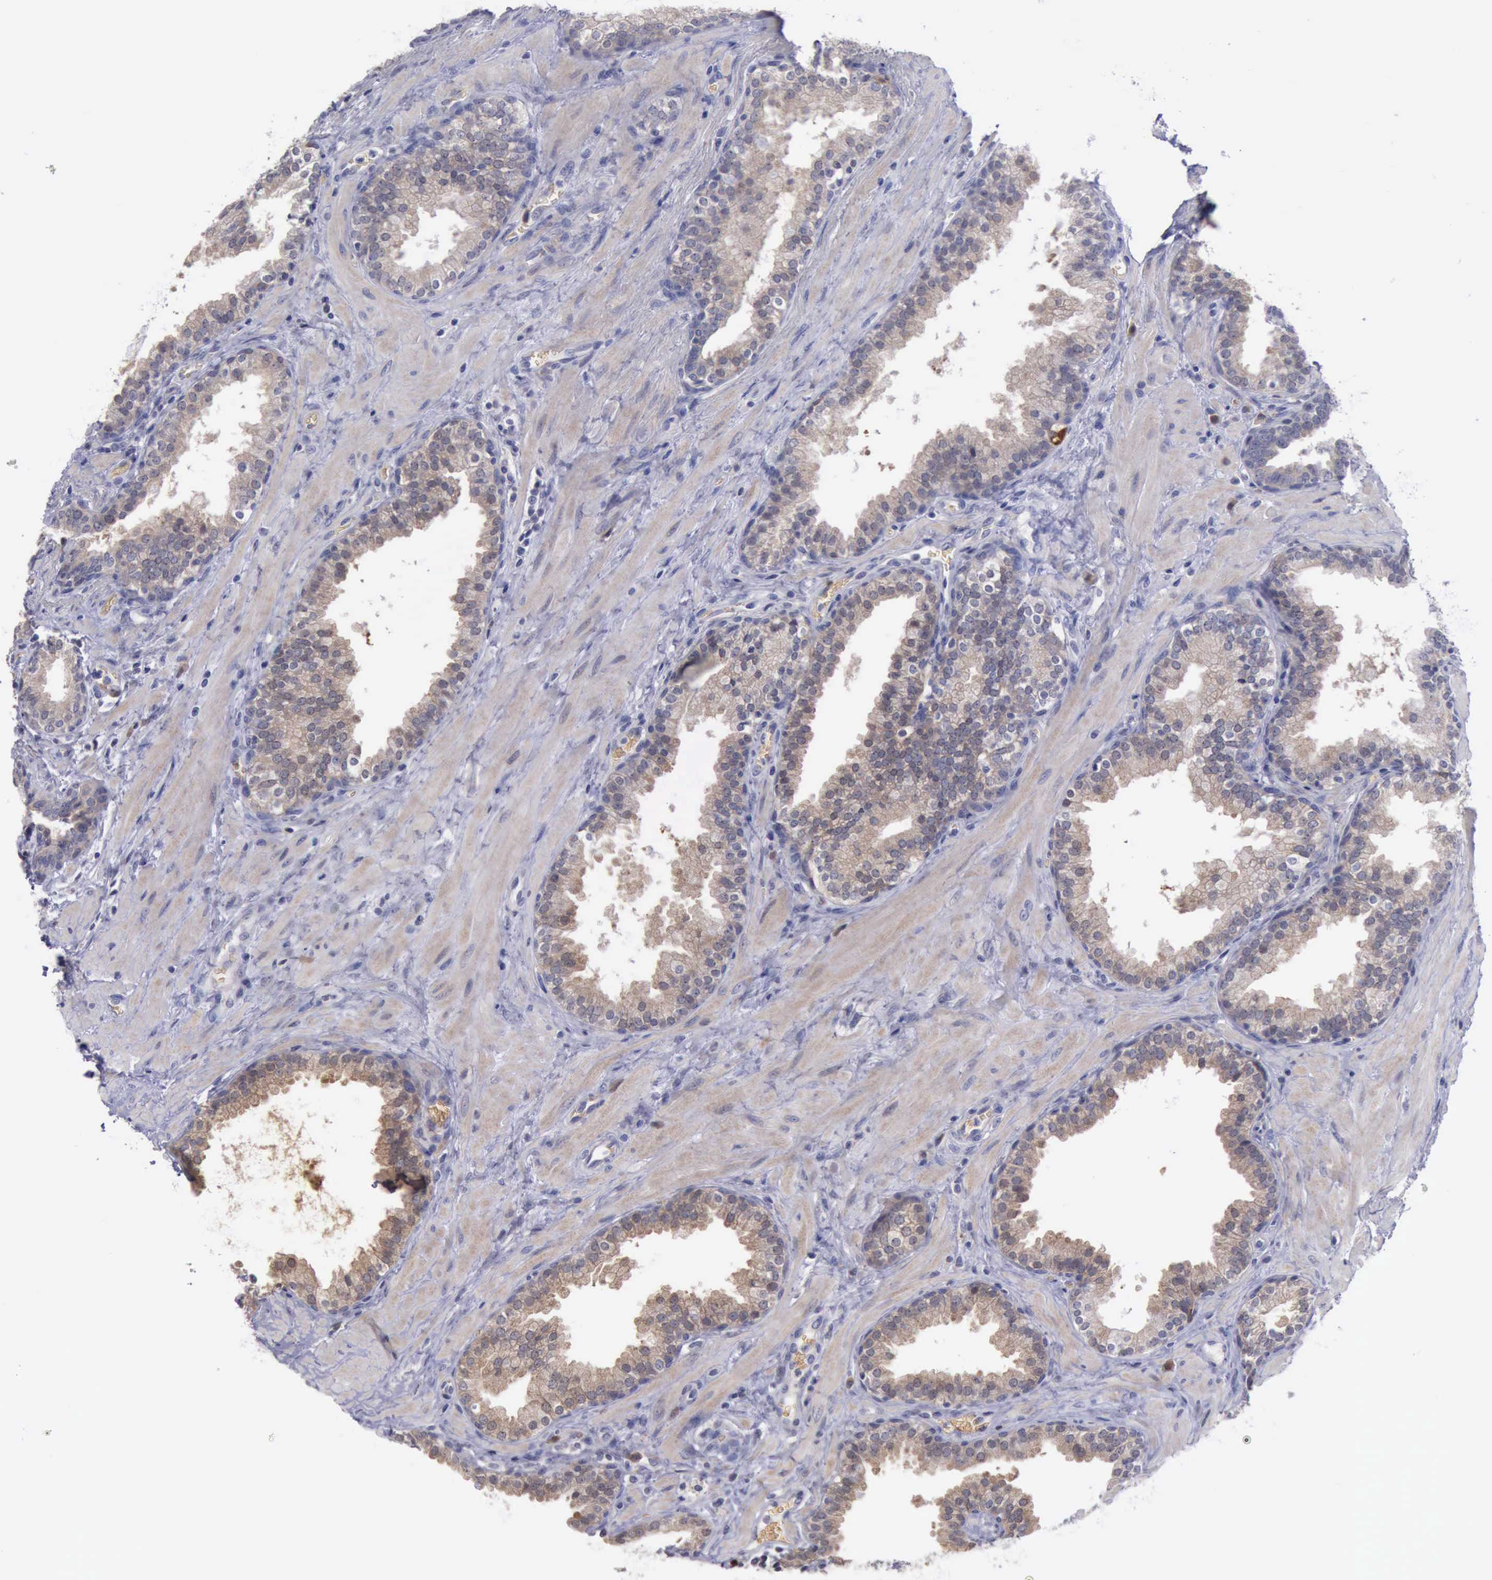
{"staining": {"intensity": "weak", "quantity": ">75%", "location": "cytoplasmic/membranous"}, "tissue": "prostate", "cell_type": "Glandular cells", "image_type": "normal", "snomed": [{"axis": "morphology", "description": "Normal tissue, NOS"}, {"axis": "topography", "description": "Prostate"}], "caption": "Glandular cells exhibit low levels of weak cytoplasmic/membranous positivity in approximately >75% of cells in normal prostate. (DAB IHC, brown staining for protein, blue staining for nuclei).", "gene": "CEP128", "patient": {"sex": "male", "age": 51}}